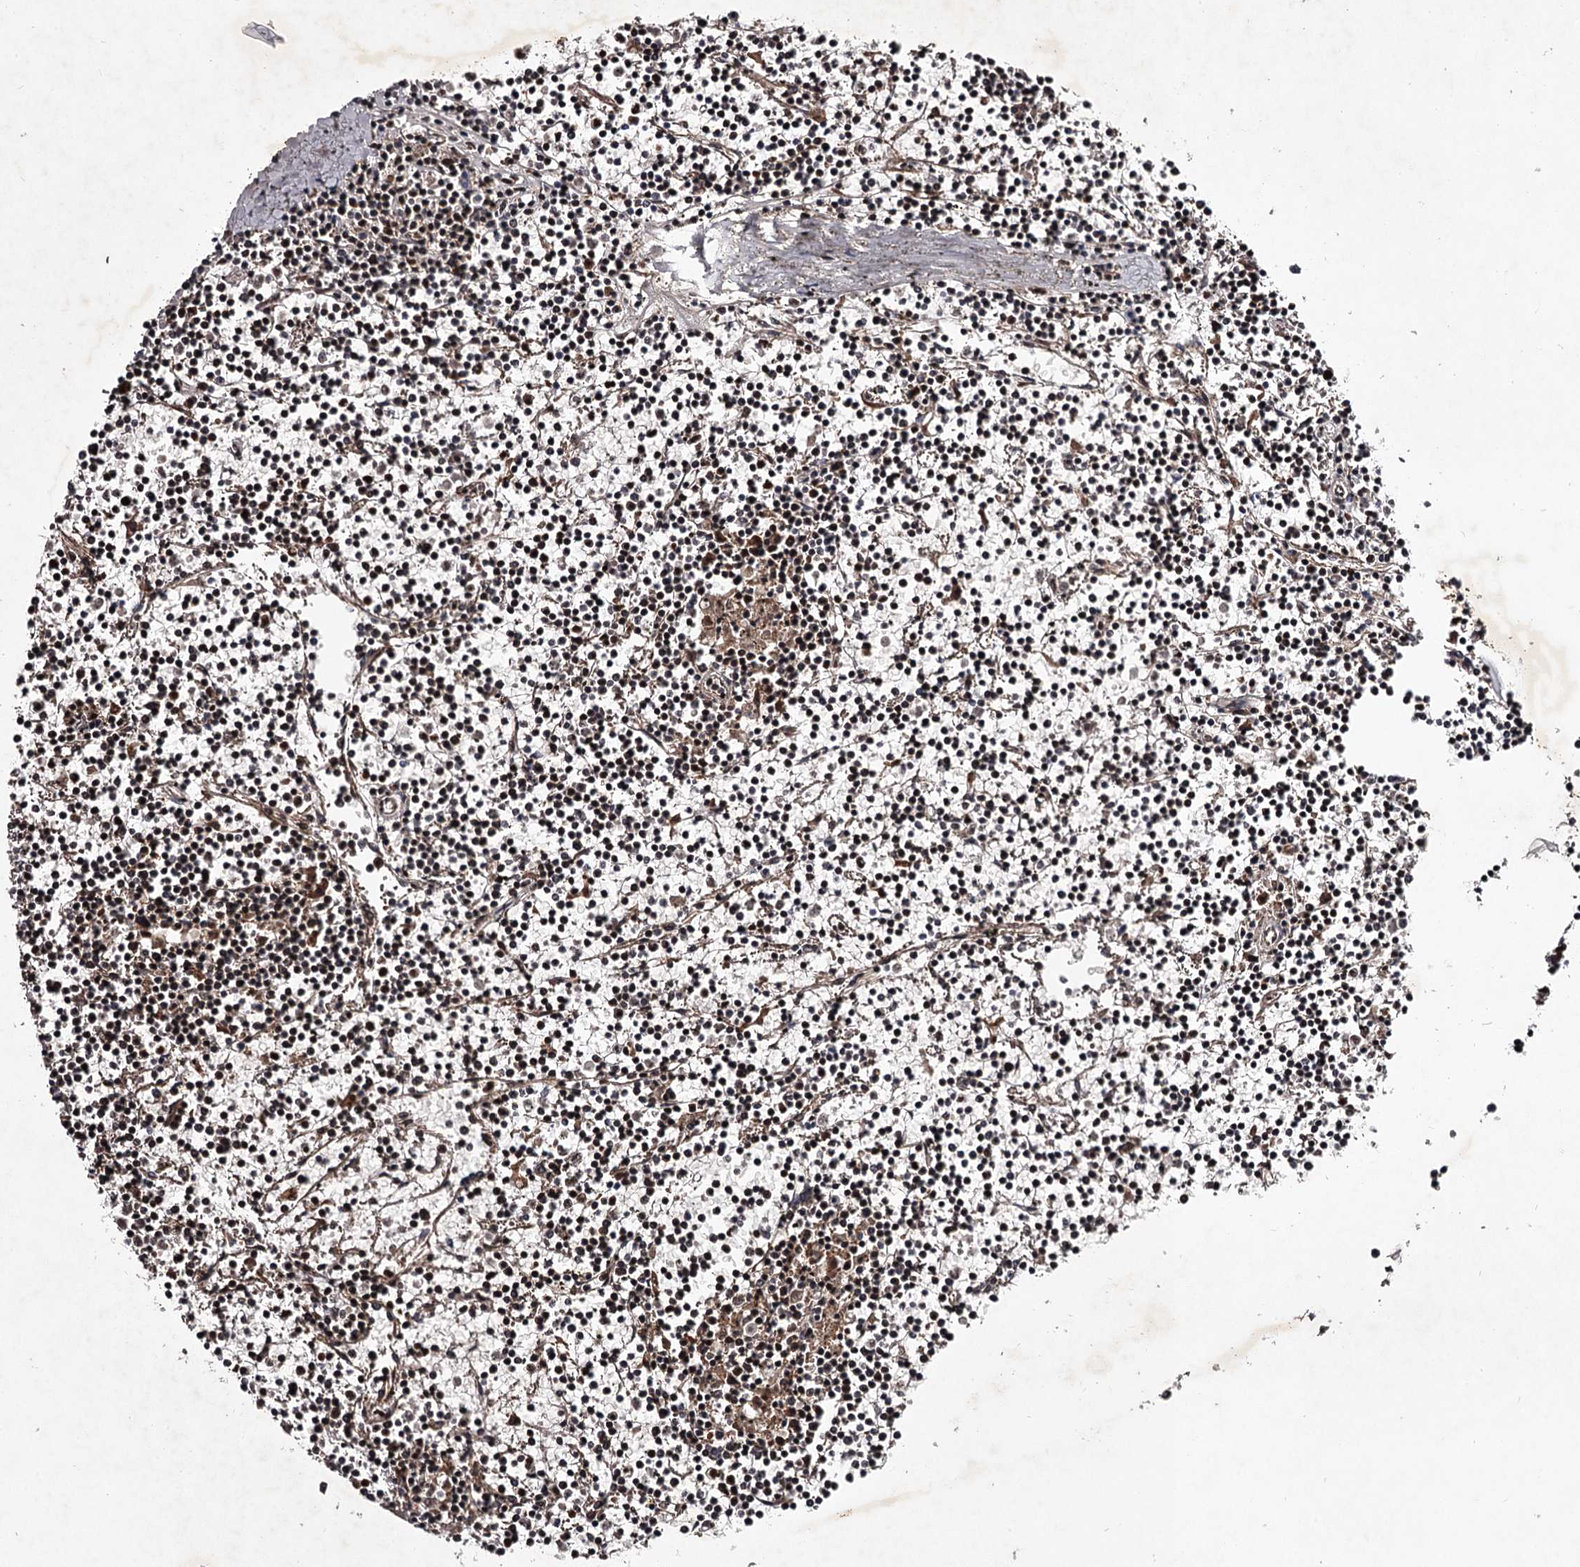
{"staining": {"intensity": "negative", "quantity": "none", "location": "none"}, "tissue": "lymphoma", "cell_type": "Tumor cells", "image_type": "cancer", "snomed": [{"axis": "morphology", "description": "Malignant lymphoma, non-Hodgkin's type, Low grade"}, {"axis": "topography", "description": "Spleen"}], "caption": "Malignant lymphoma, non-Hodgkin's type (low-grade) was stained to show a protein in brown. There is no significant staining in tumor cells.", "gene": "RNF44", "patient": {"sex": "female", "age": 19}}